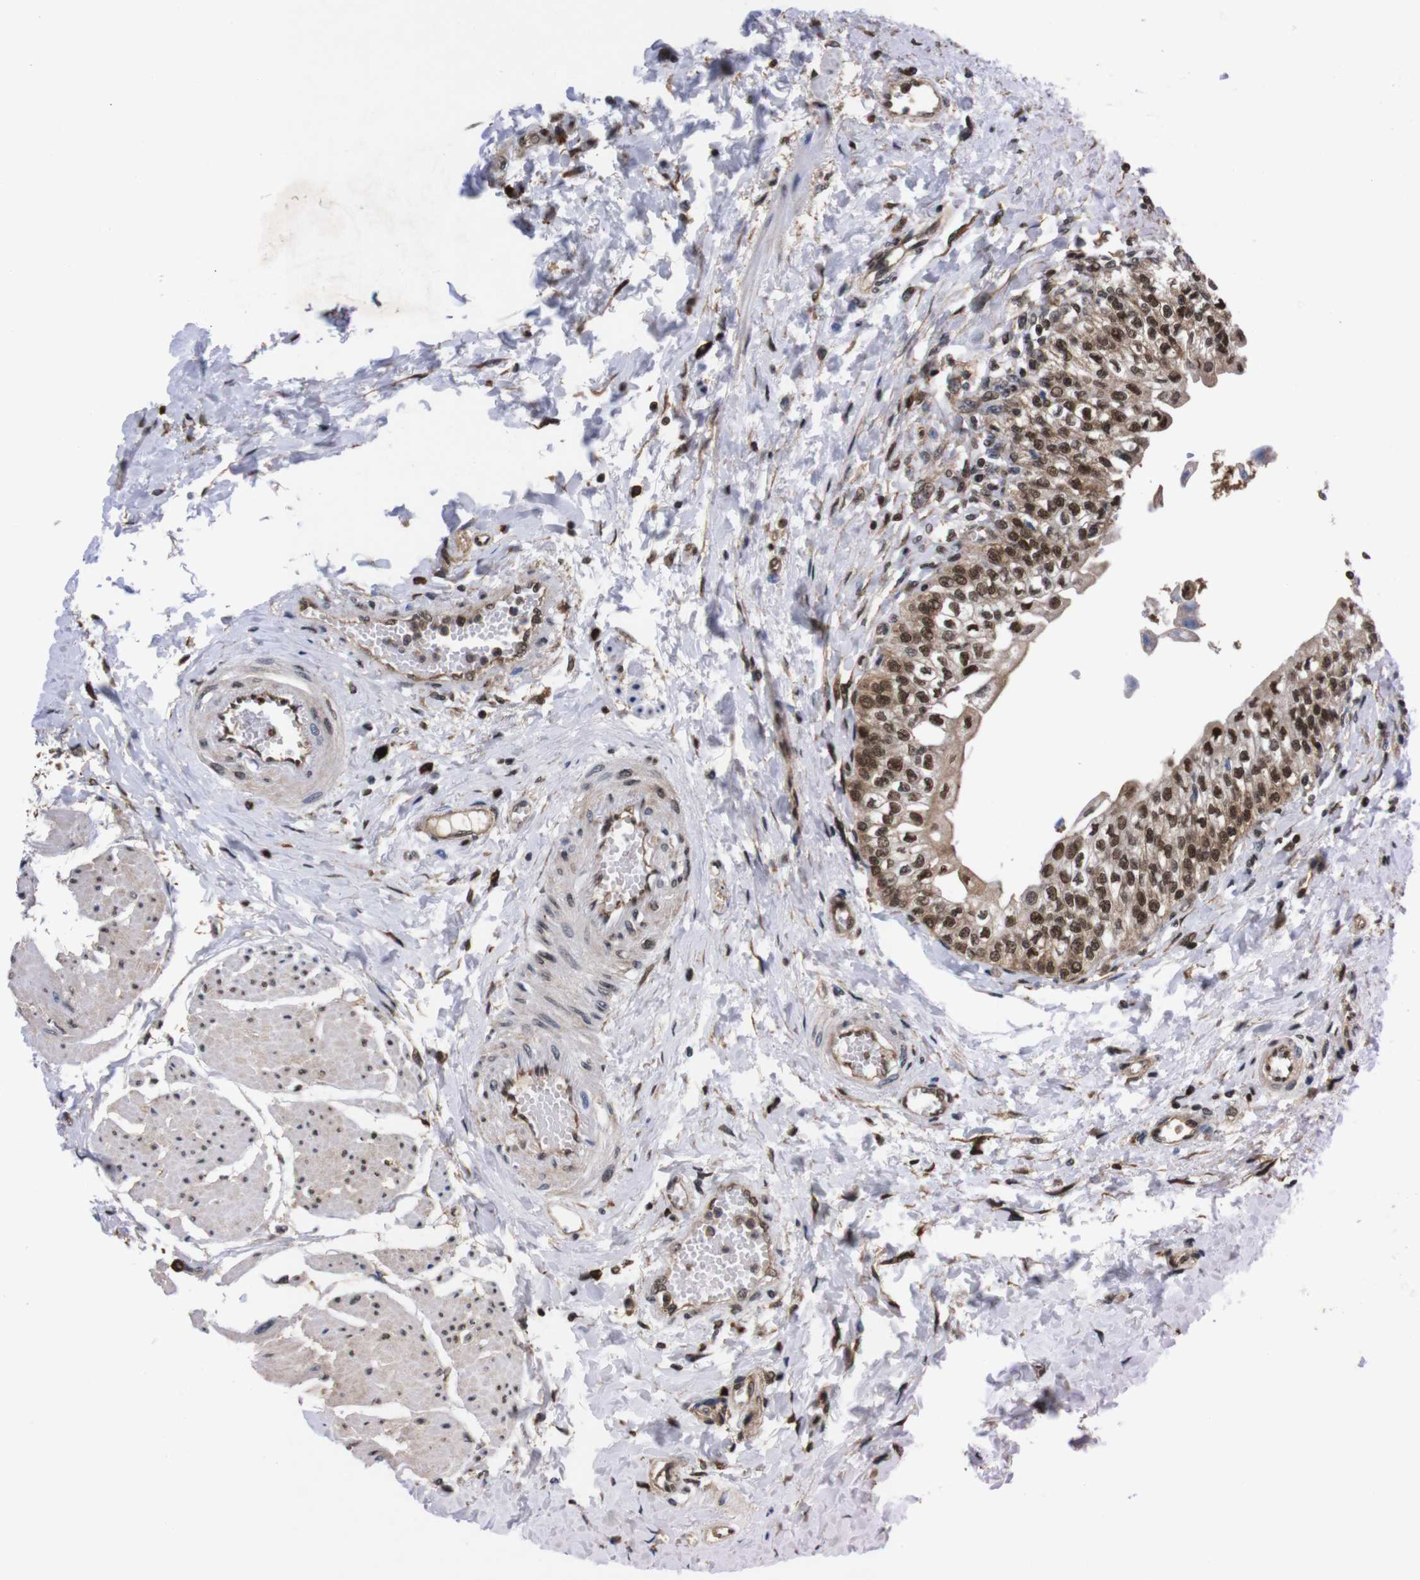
{"staining": {"intensity": "strong", "quantity": ">75%", "location": "cytoplasmic/membranous,nuclear"}, "tissue": "urinary bladder", "cell_type": "Urothelial cells", "image_type": "normal", "snomed": [{"axis": "morphology", "description": "Normal tissue, NOS"}, {"axis": "topography", "description": "Urinary bladder"}], "caption": "The image demonstrates immunohistochemical staining of normal urinary bladder. There is strong cytoplasmic/membranous,nuclear expression is seen in approximately >75% of urothelial cells.", "gene": "UBQLN2", "patient": {"sex": "male", "age": 55}}